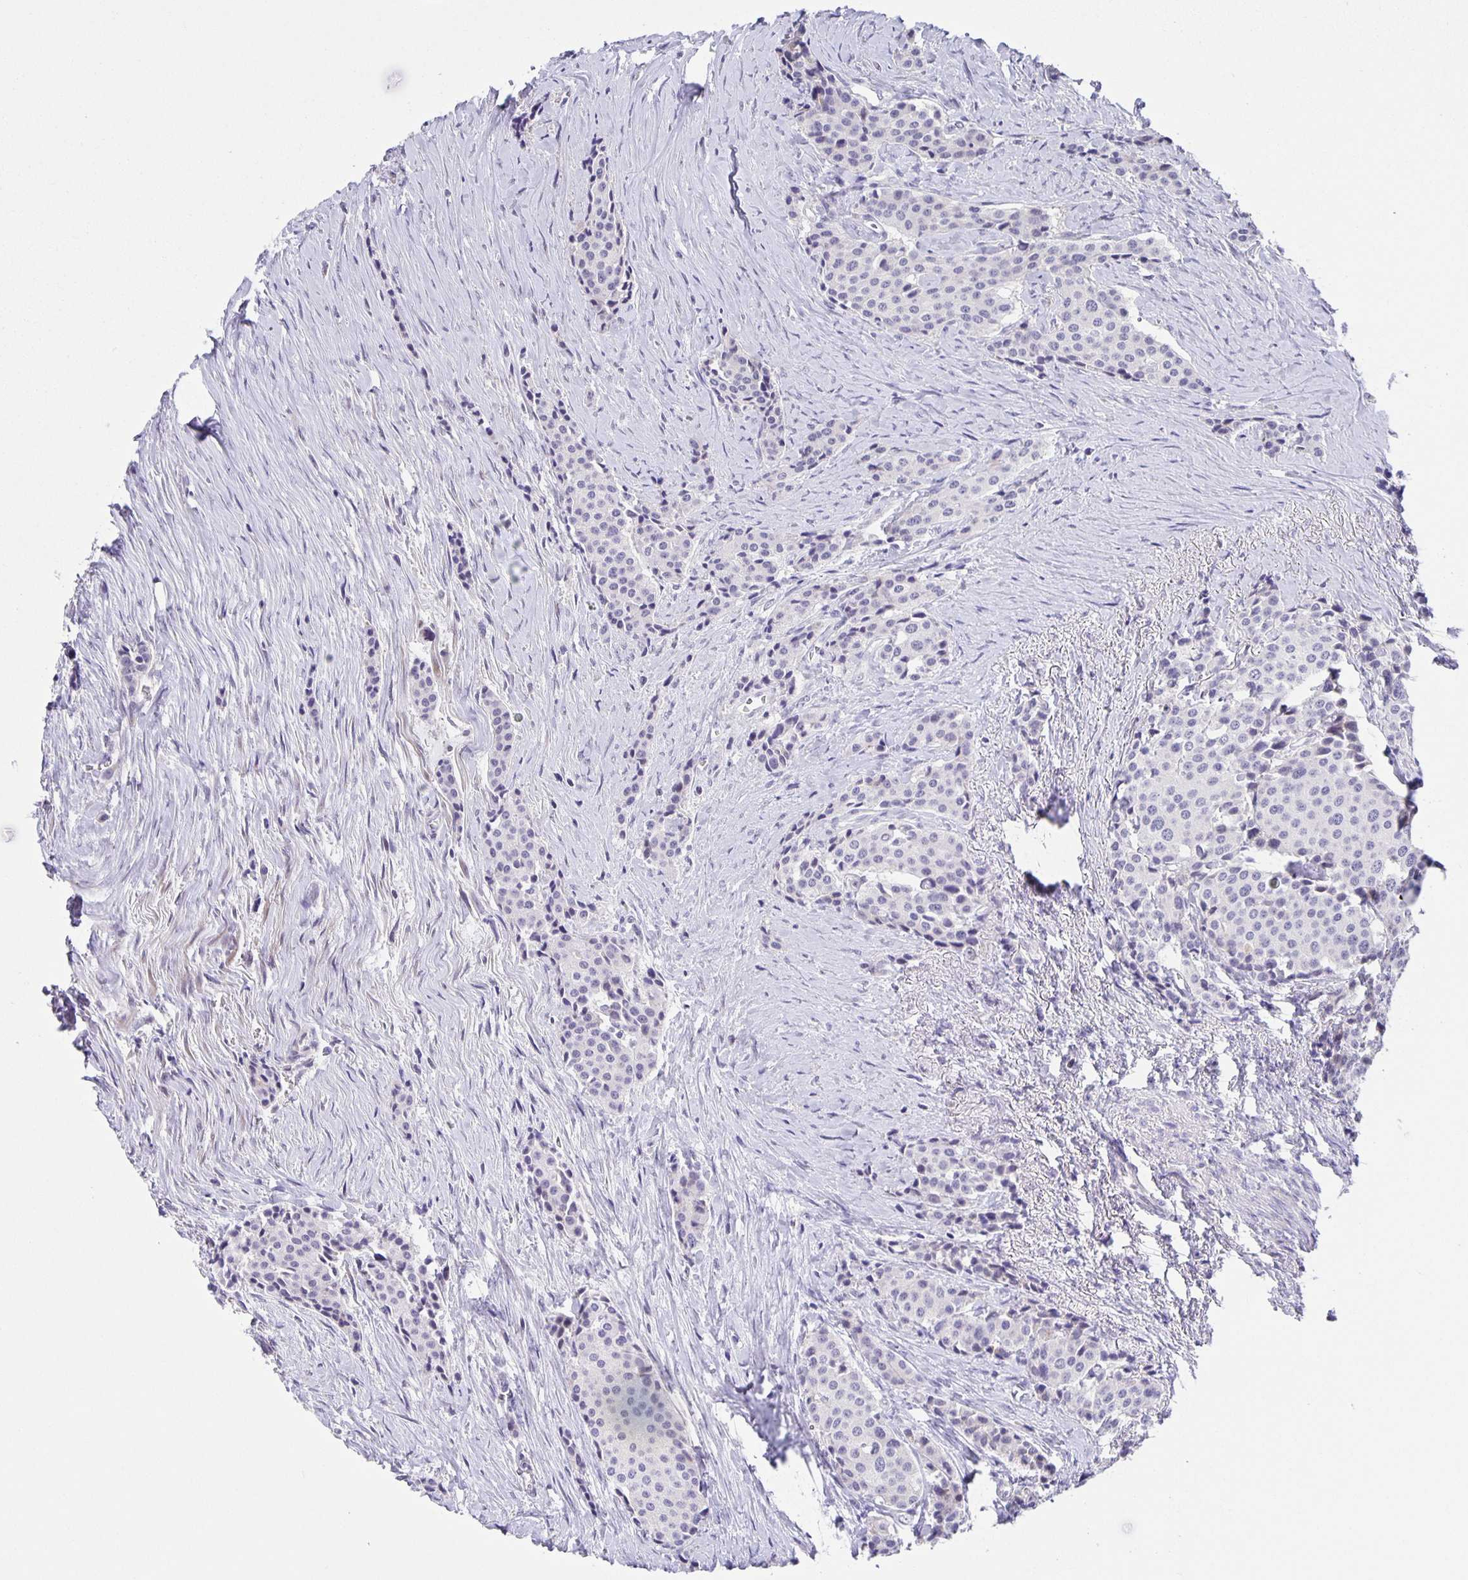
{"staining": {"intensity": "negative", "quantity": "none", "location": "none"}, "tissue": "carcinoid", "cell_type": "Tumor cells", "image_type": "cancer", "snomed": [{"axis": "morphology", "description": "Carcinoid, malignant, NOS"}, {"axis": "topography", "description": "Small intestine"}], "caption": "IHC histopathology image of neoplastic tissue: human carcinoid stained with DAB displays no significant protein positivity in tumor cells. The staining is performed using DAB (3,3'-diaminobenzidine) brown chromogen with nuclei counter-stained in using hematoxylin.", "gene": "PHRF1", "patient": {"sex": "male", "age": 73}}